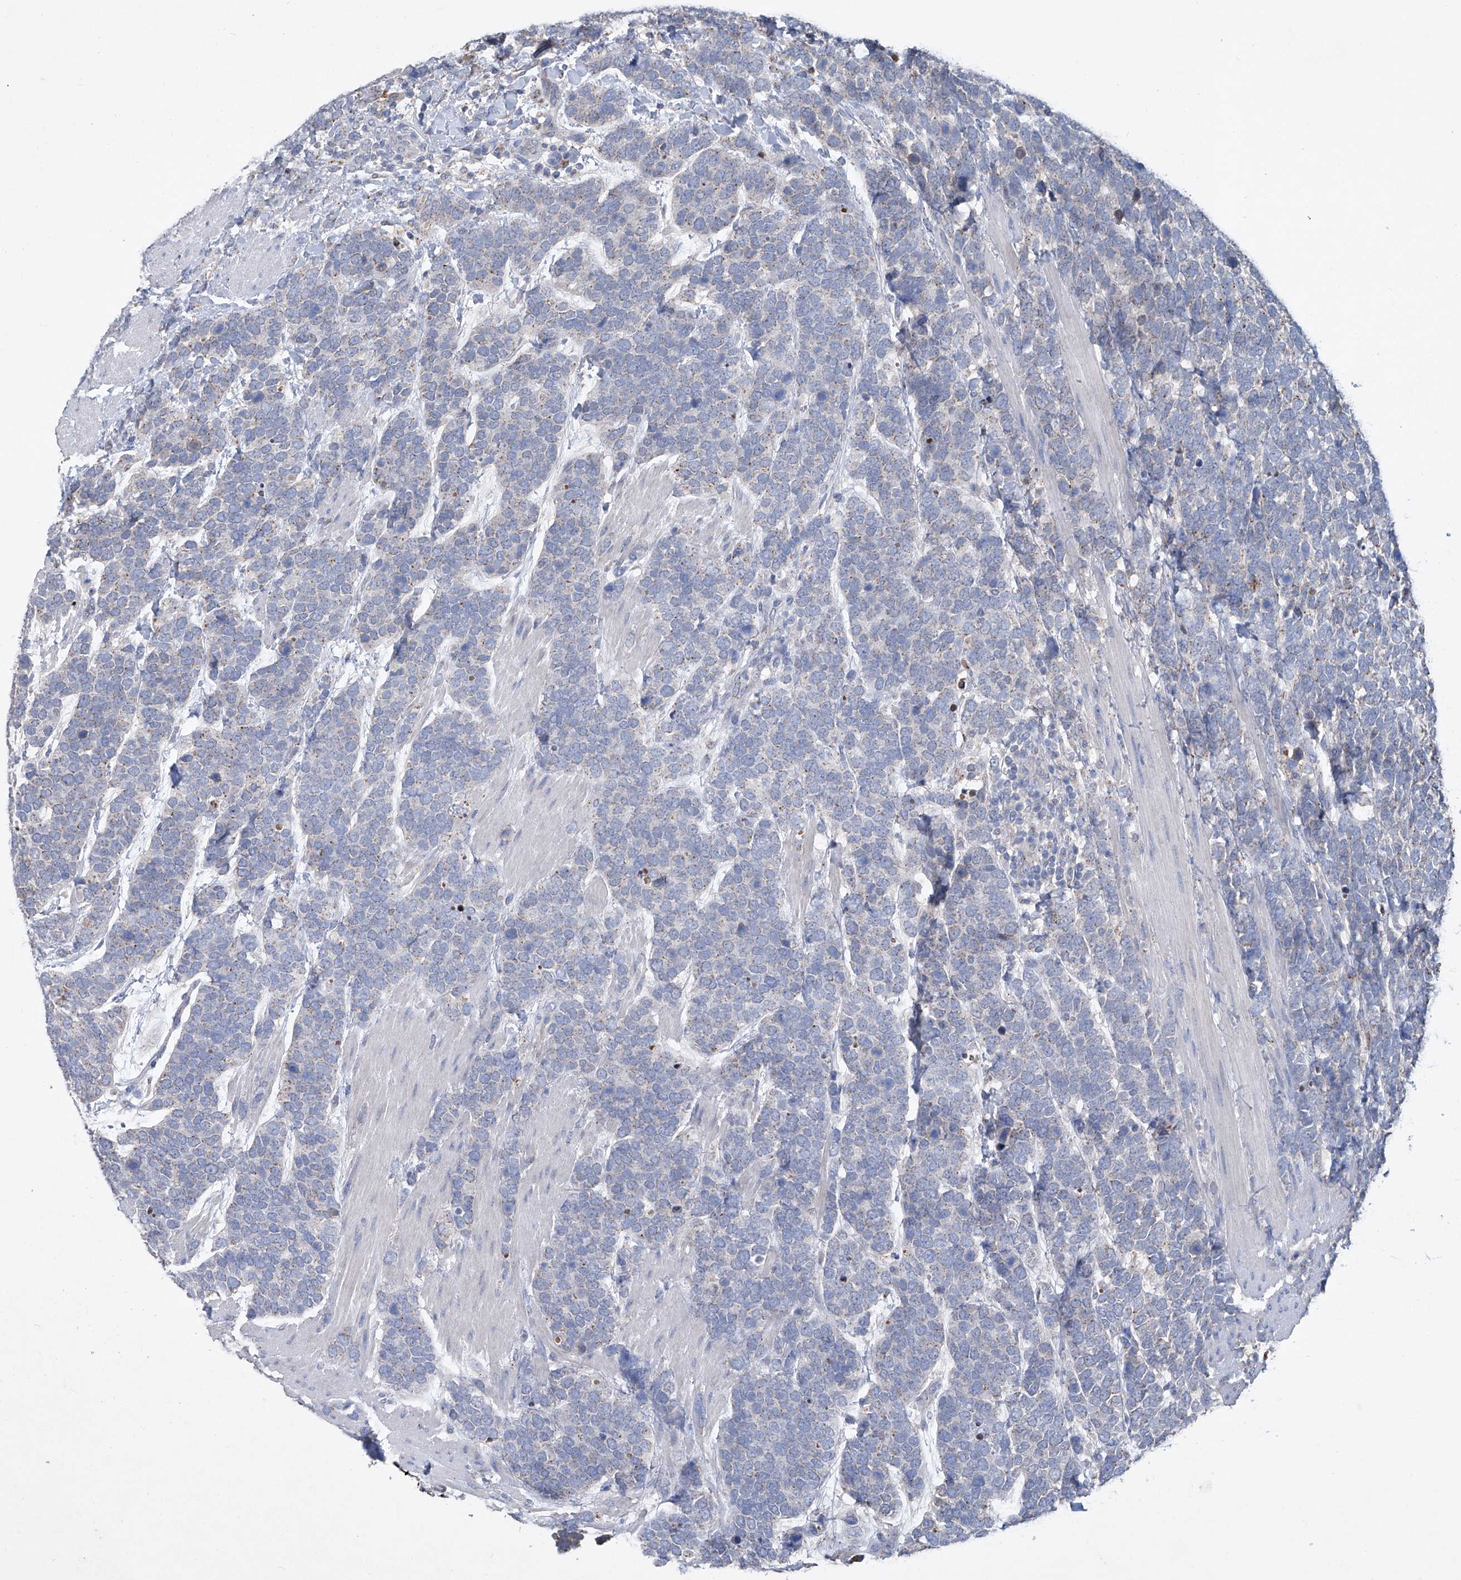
{"staining": {"intensity": "negative", "quantity": "none", "location": "none"}, "tissue": "urothelial cancer", "cell_type": "Tumor cells", "image_type": "cancer", "snomed": [{"axis": "morphology", "description": "Urothelial carcinoma, High grade"}, {"axis": "topography", "description": "Urinary bladder"}], "caption": "There is no significant expression in tumor cells of urothelial cancer. The staining is performed using DAB (3,3'-diaminobenzidine) brown chromogen with nuclei counter-stained in using hematoxylin.", "gene": "PCSK5", "patient": {"sex": "female", "age": 82}}